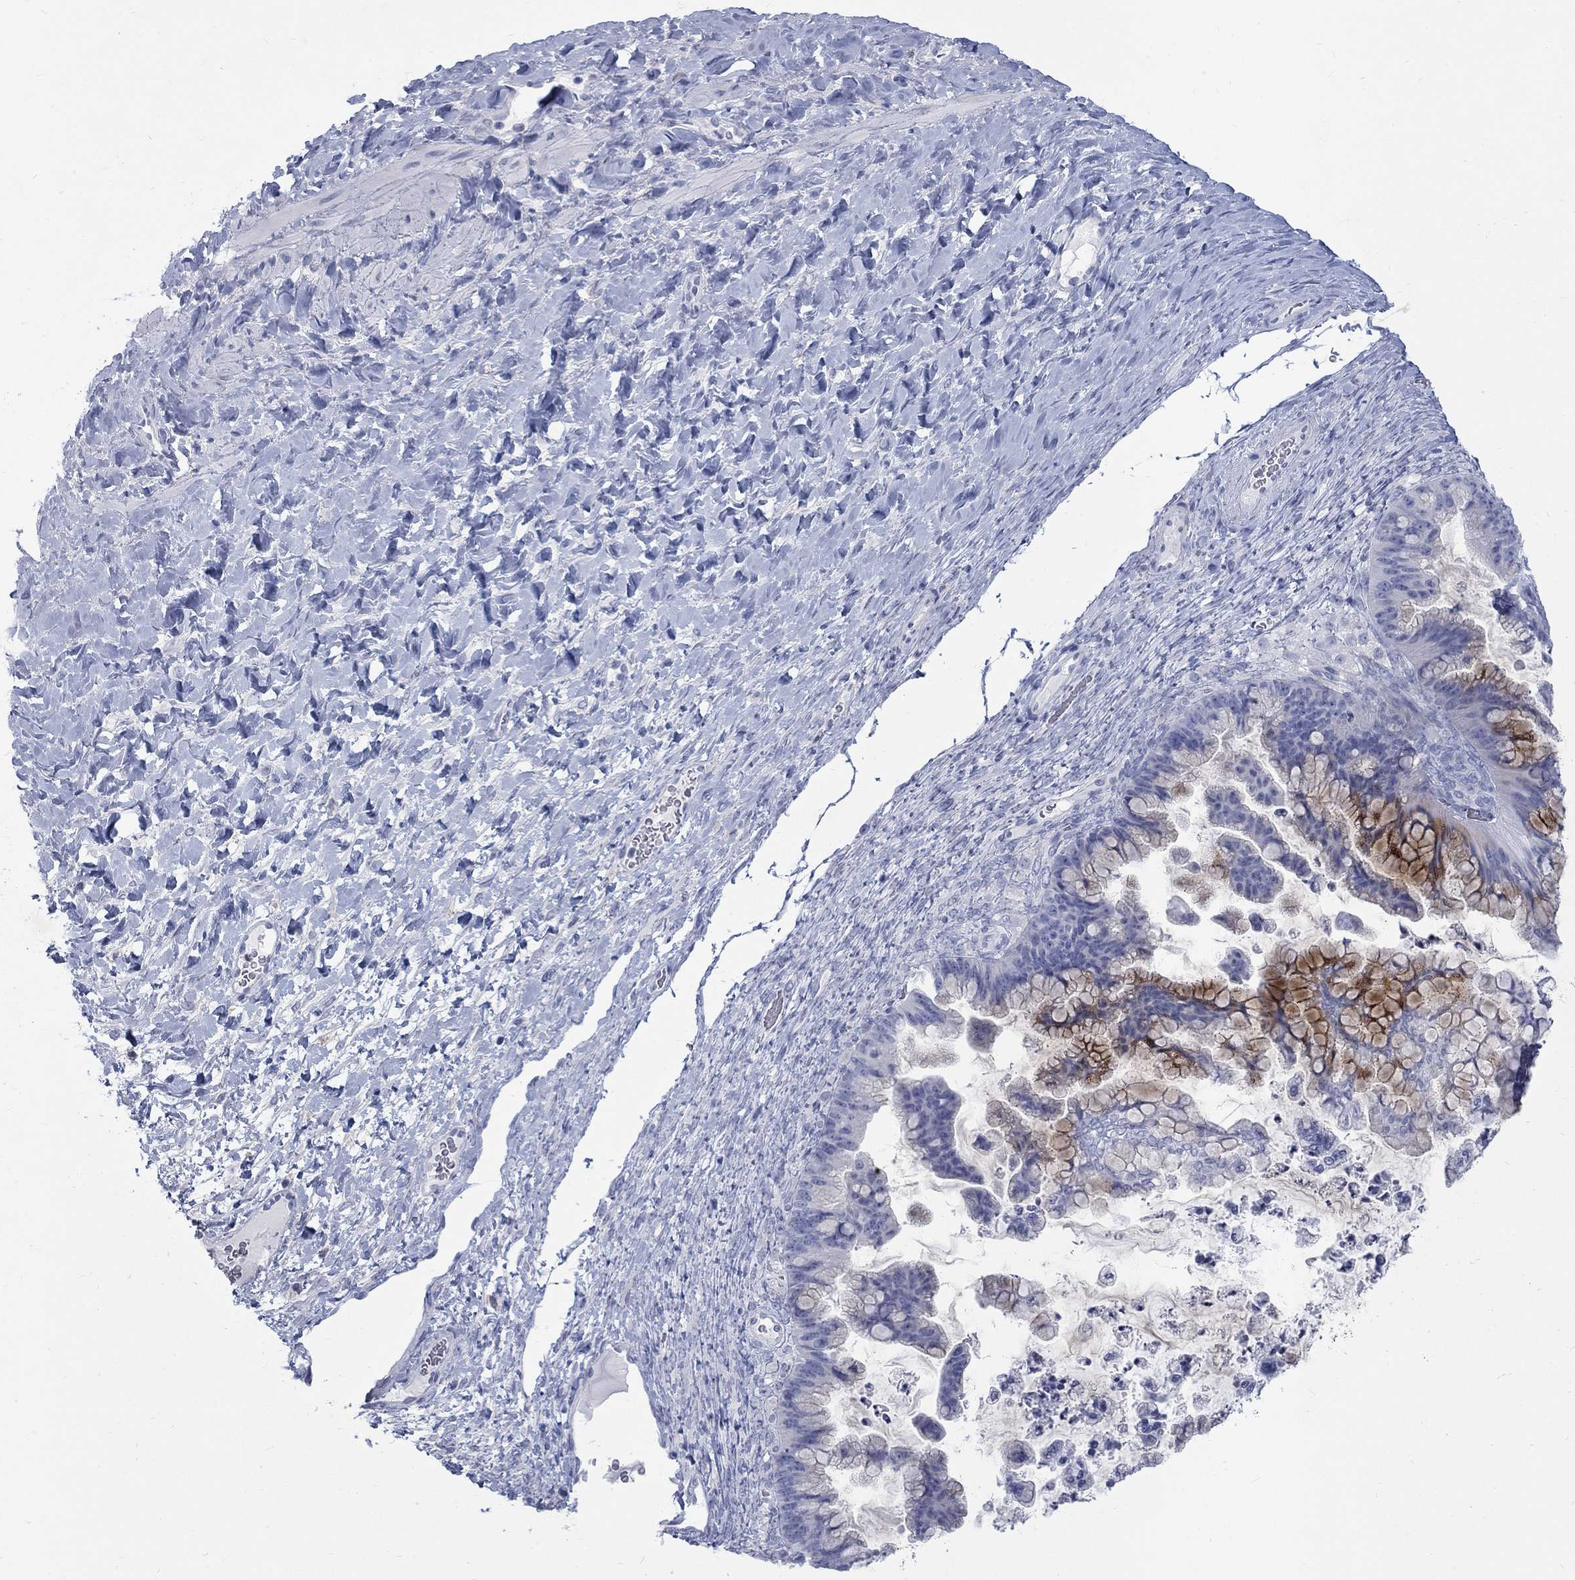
{"staining": {"intensity": "strong", "quantity": "<25%", "location": "cytoplasmic/membranous"}, "tissue": "ovarian cancer", "cell_type": "Tumor cells", "image_type": "cancer", "snomed": [{"axis": "morphology", "description": "Cystadenocarcinoma, mucinous, NOS"}, {"axis": "topography", "description": "Ovary"}], "caption": "This is a photomicrograph of immunohistochemistry staining of ovarian cancer (mucinous cystadenocarcinoma), which shows strong expression in the cytoplasmic/membranous of tumor cells.", "gene": "RFTN2", "patient": {"sex": "female", "age": 67}}